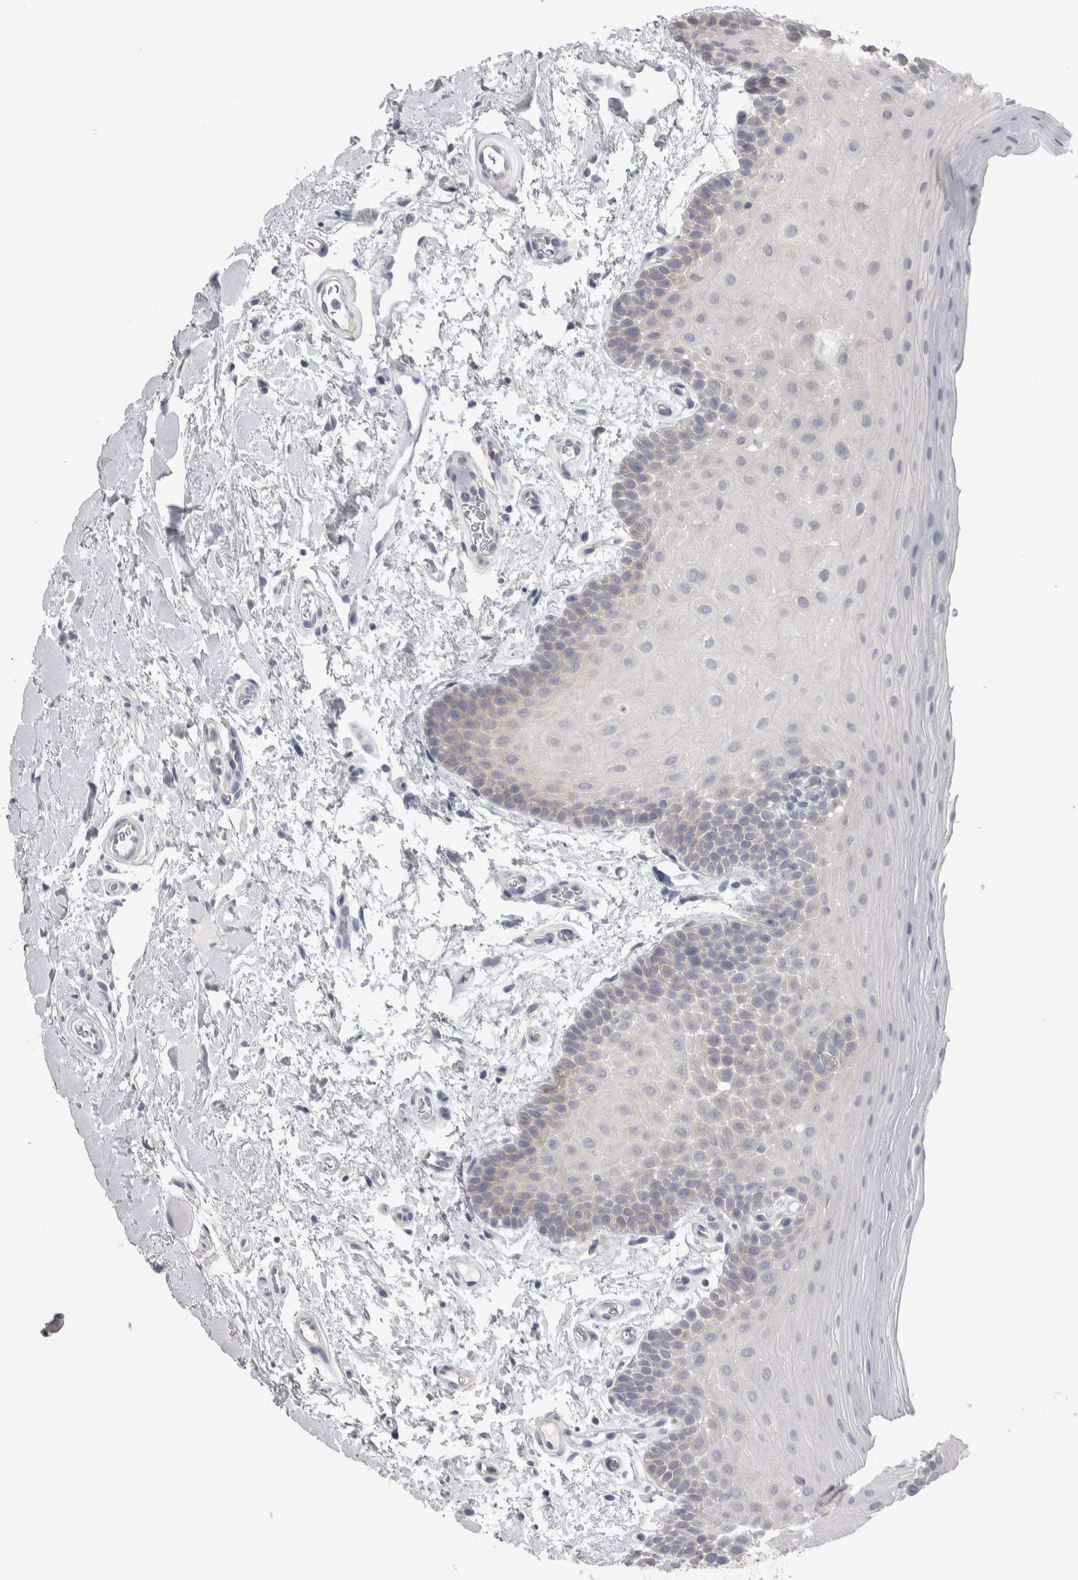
{"staining": {"intensity": "negative", "quantity": "none", "location": "none"}, "tissue": "oral mucosa", "cell_type": "Squamous epithelial cells", "image_type": "normal", "snomed": [{"axis": "morphology", "description": "Normal tissue, NOS"}, {"axis": "topography", "description": "Oral tissue"}], "caption": "Squamous epithelial cells are negative for protein expression in normal human oral mucosa. Brightfield microscopy of immunohistochemistry stained with DAB (3,3'-diaminobenzidine) (brown) and hematoxylin (blue), captured at high magnification.", "gene": "GPHN", "patient": {"sex": "male", "age": 62}}